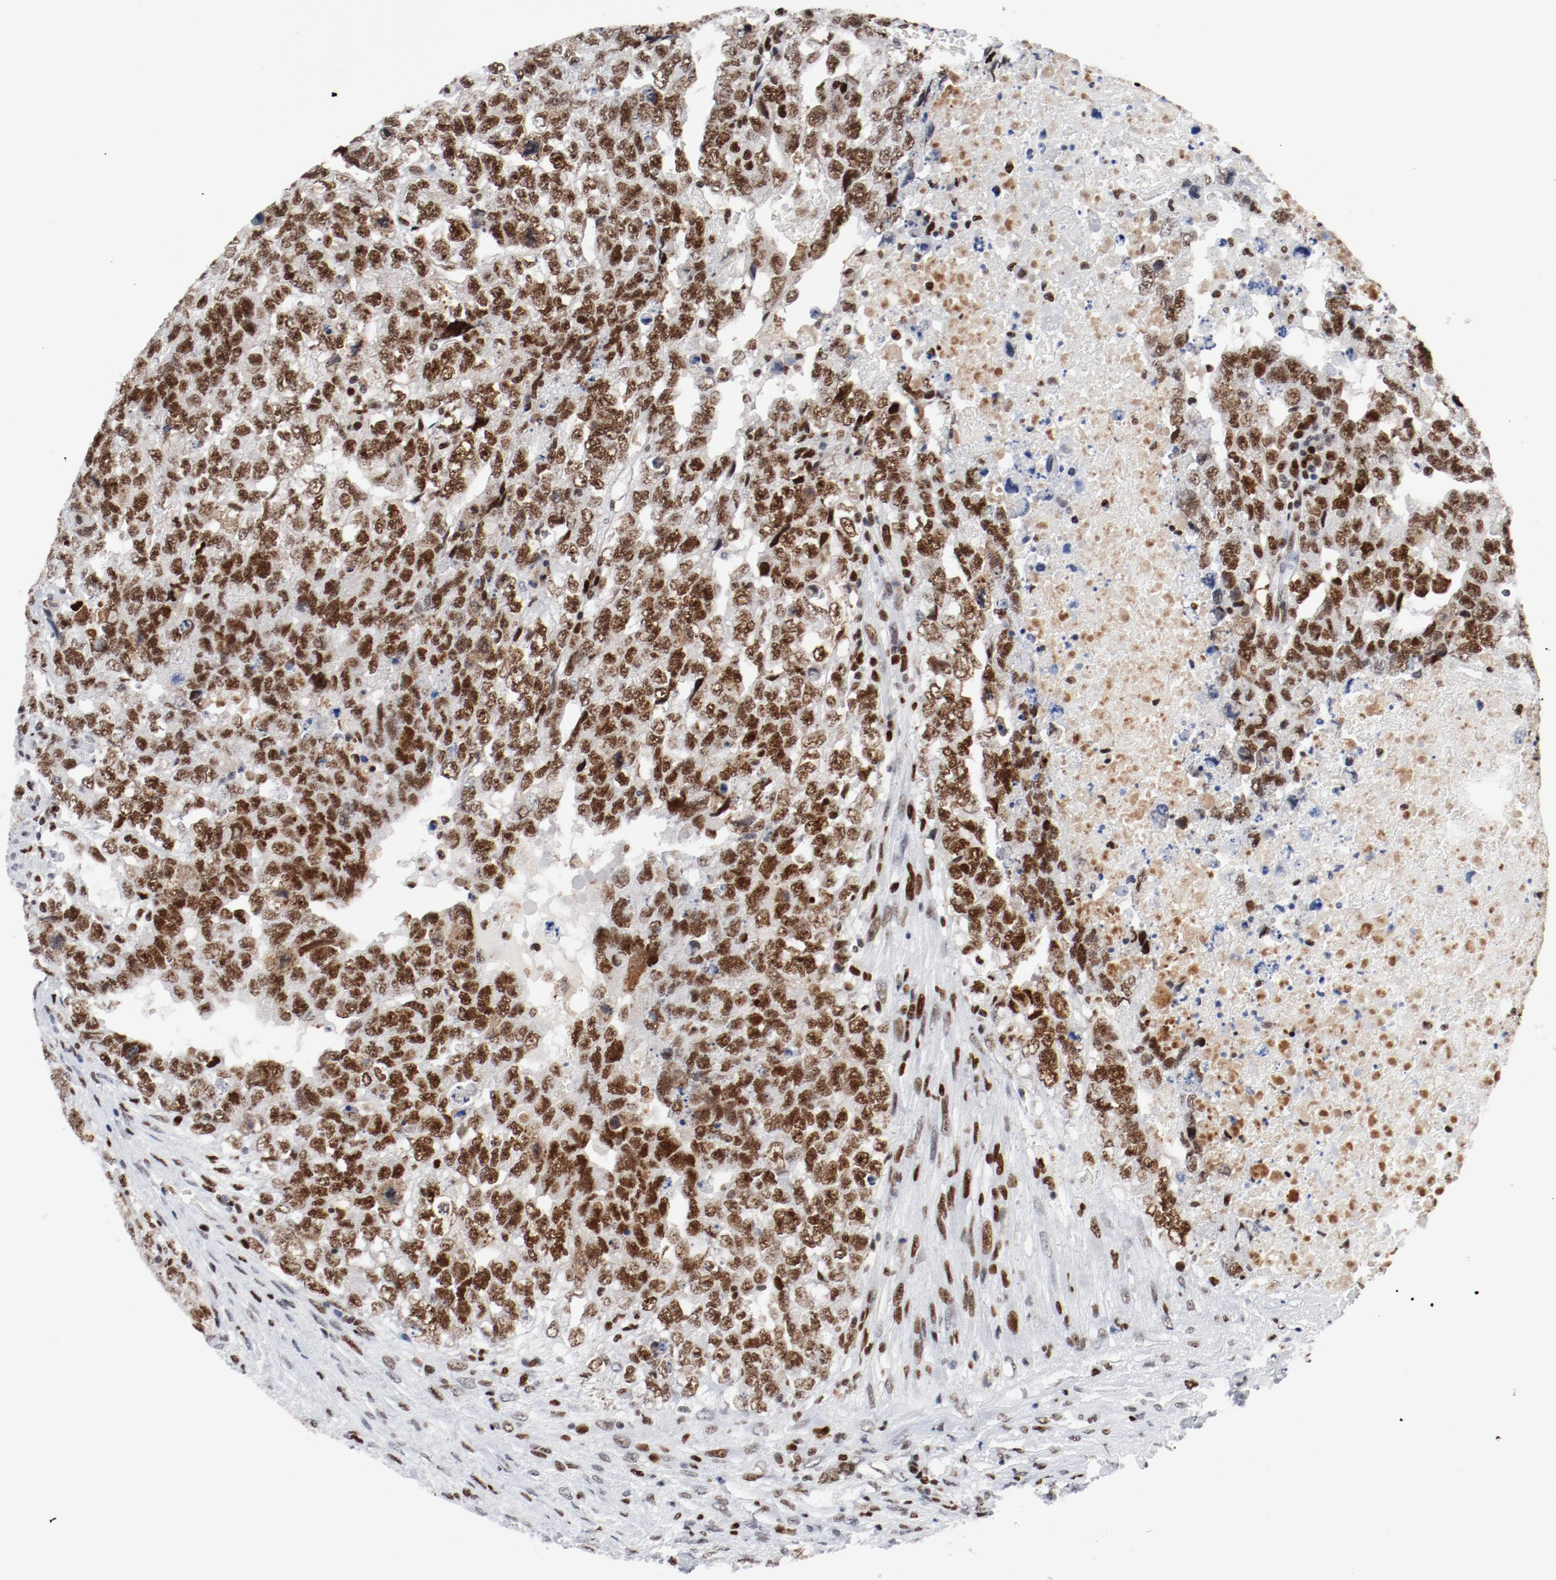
{"staining": {"intensity": "moderate", "quantity": ">75%", "location": "cytoplasmic/membranous,nuclear"}, "tissue": "testis cancer", "cell_type": "Tumor cells", "image_type": "cancer", "snomed": [{"axis": "morphology", "description": "Carcinoma, Embryonal, NOS"}, {"axis": "topography", "description": "Testis"}], "caption": "High-power microscopy captured an IHC photomicrograph of testis cancer, revealing moderate cytoplasmic/membranous and nuclear positivity in about >75% of tumor cells. (brown staining indicates protein expression, while blue staining denotes nuclei).", "gene": "POLD1", "patient": {"sex": "male", "age": 36}}